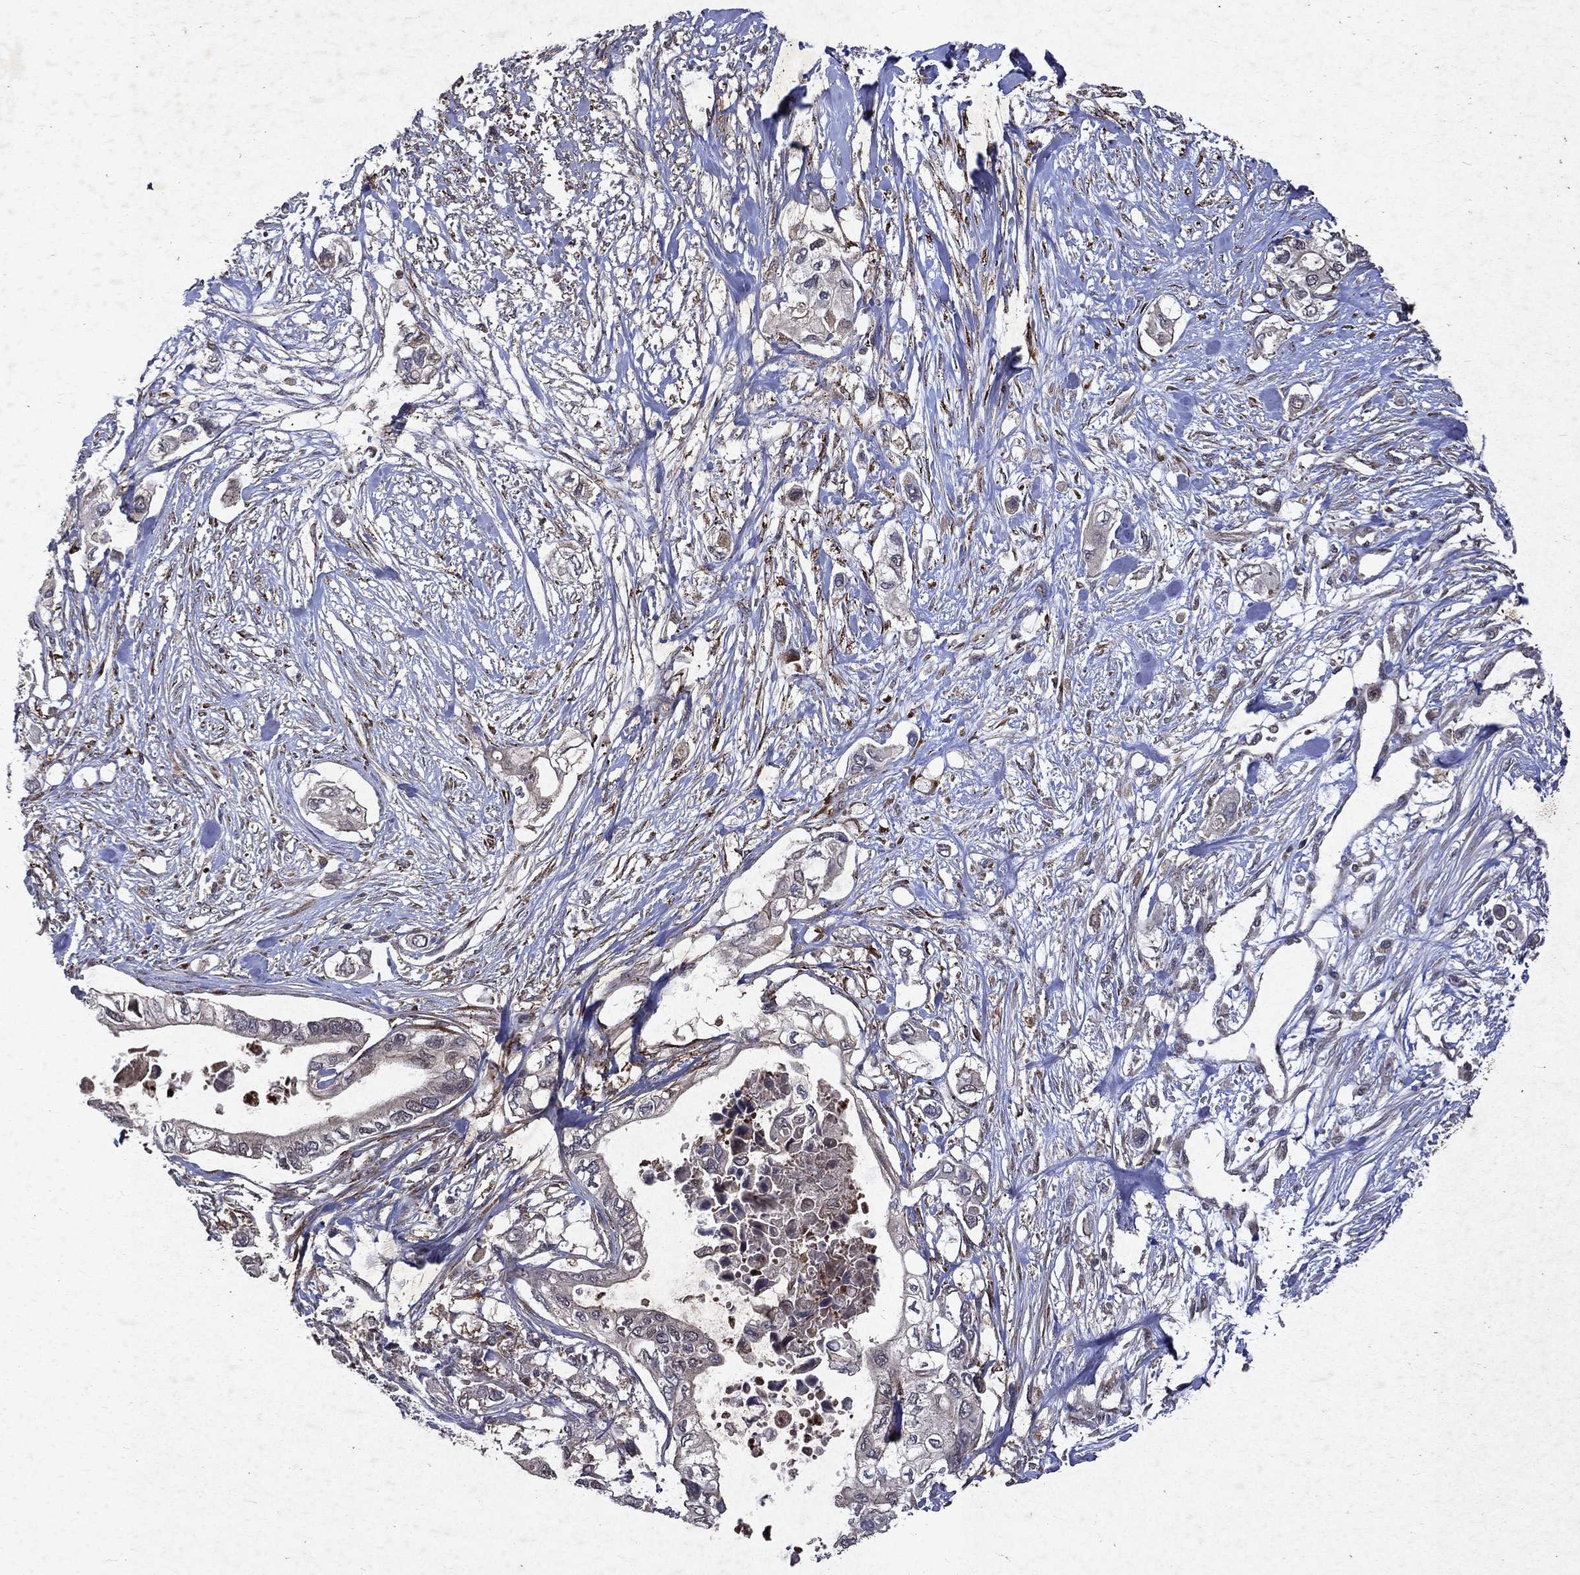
{"staining": {"intensity": "negative", "quantity": "none", "location": "none"}, "tissue": "pancreatic cancer", "cell_type": "Tumor cells", "image_type": "cancer", "snomed": [{"axis": "morphology", "description": "Adenocarcinoma, NOS"}, {"axis": "topography", "description": "Pancreas"}], "caption": "IHC image of human pancreatic adenocarcinoma stained for a protein (brown), which shows no staining in tumor cells. Nuclei are stained in blue.", "gene": "MTAP", "patient": {"sex": "female", "age": 63}}